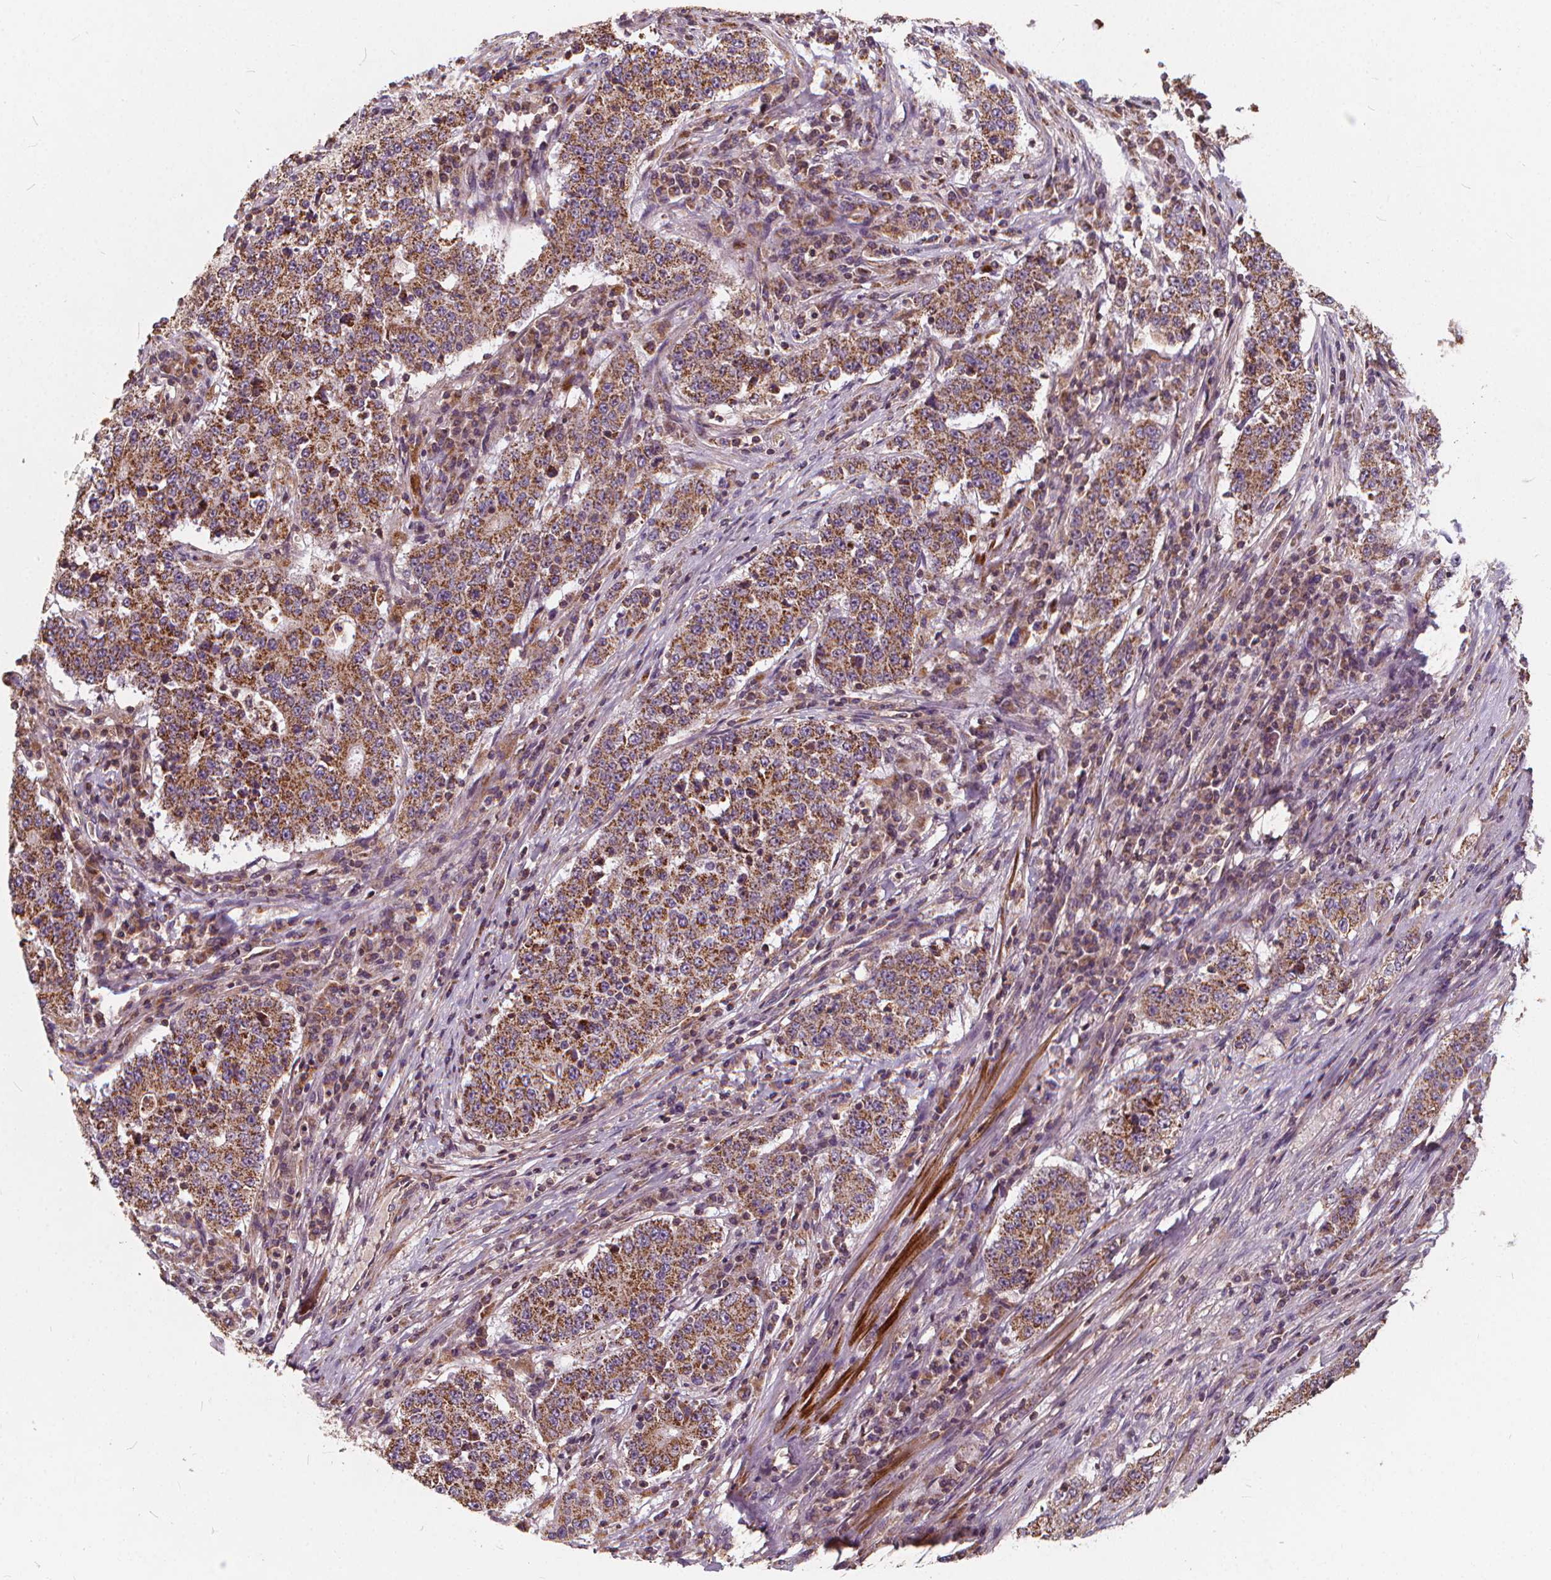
{"staining": {"intensity": "moderate", "quantity": ">75%", "location": "cytoplasmic/membranous"}, "tissue": "stomach cancer", "cell_type": "Tumor cells", "image_type": "cancer", "snomed": [{"axis": "morphology", "description": "Adenocarcinoma, NOS"}, {"axis": "topography", "description": "Stomach"}], "caption": "Stomach cancer tissue exhibits moderate cytoplasmic/membranous expression in approximately >75% of tumor cells", "gene": "ORAI2", "patient": {"sex": "male", "age": 59}}